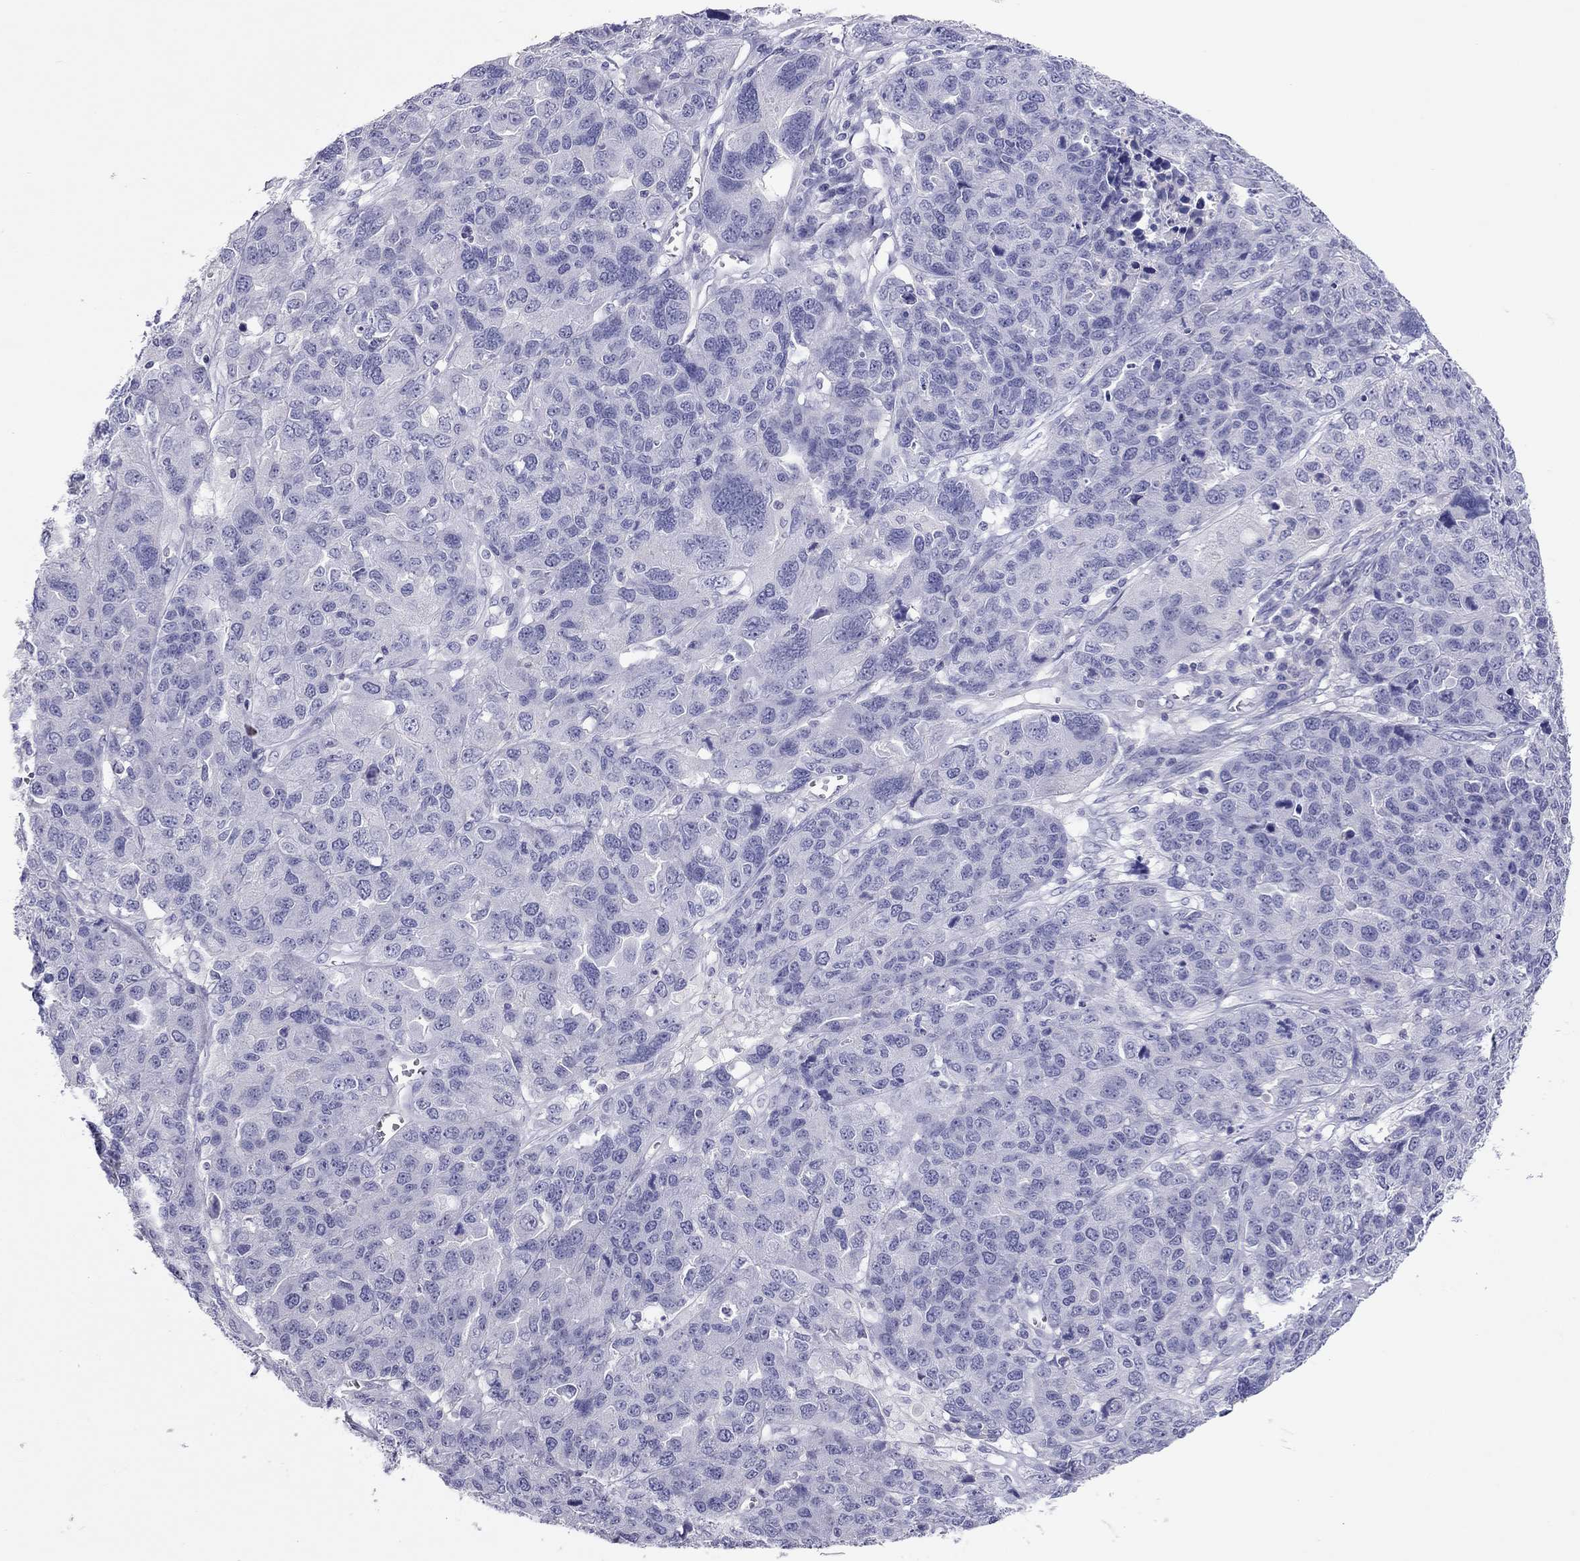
{"staining": {"intensity": "negative", "quantity": "none", "location": "none"}, "tissue": "ovarian cancer", "cell_type": "Tumor cells", "image_type": "cancer", "snomed": [{"axis": "morphology", "description": "Cystadenocarcinoma, serous, NOS"}, {"axis": "topography", "description": "Ovary"}], "caption": "Human ovarian cancer (serous cystadenocarcinoma) stained for a protein using immunohistochemistry (IHC) shows no staining in tumor cells.", "gene": "CALHM1", "patient": {"sex": "female", "age": 87}}